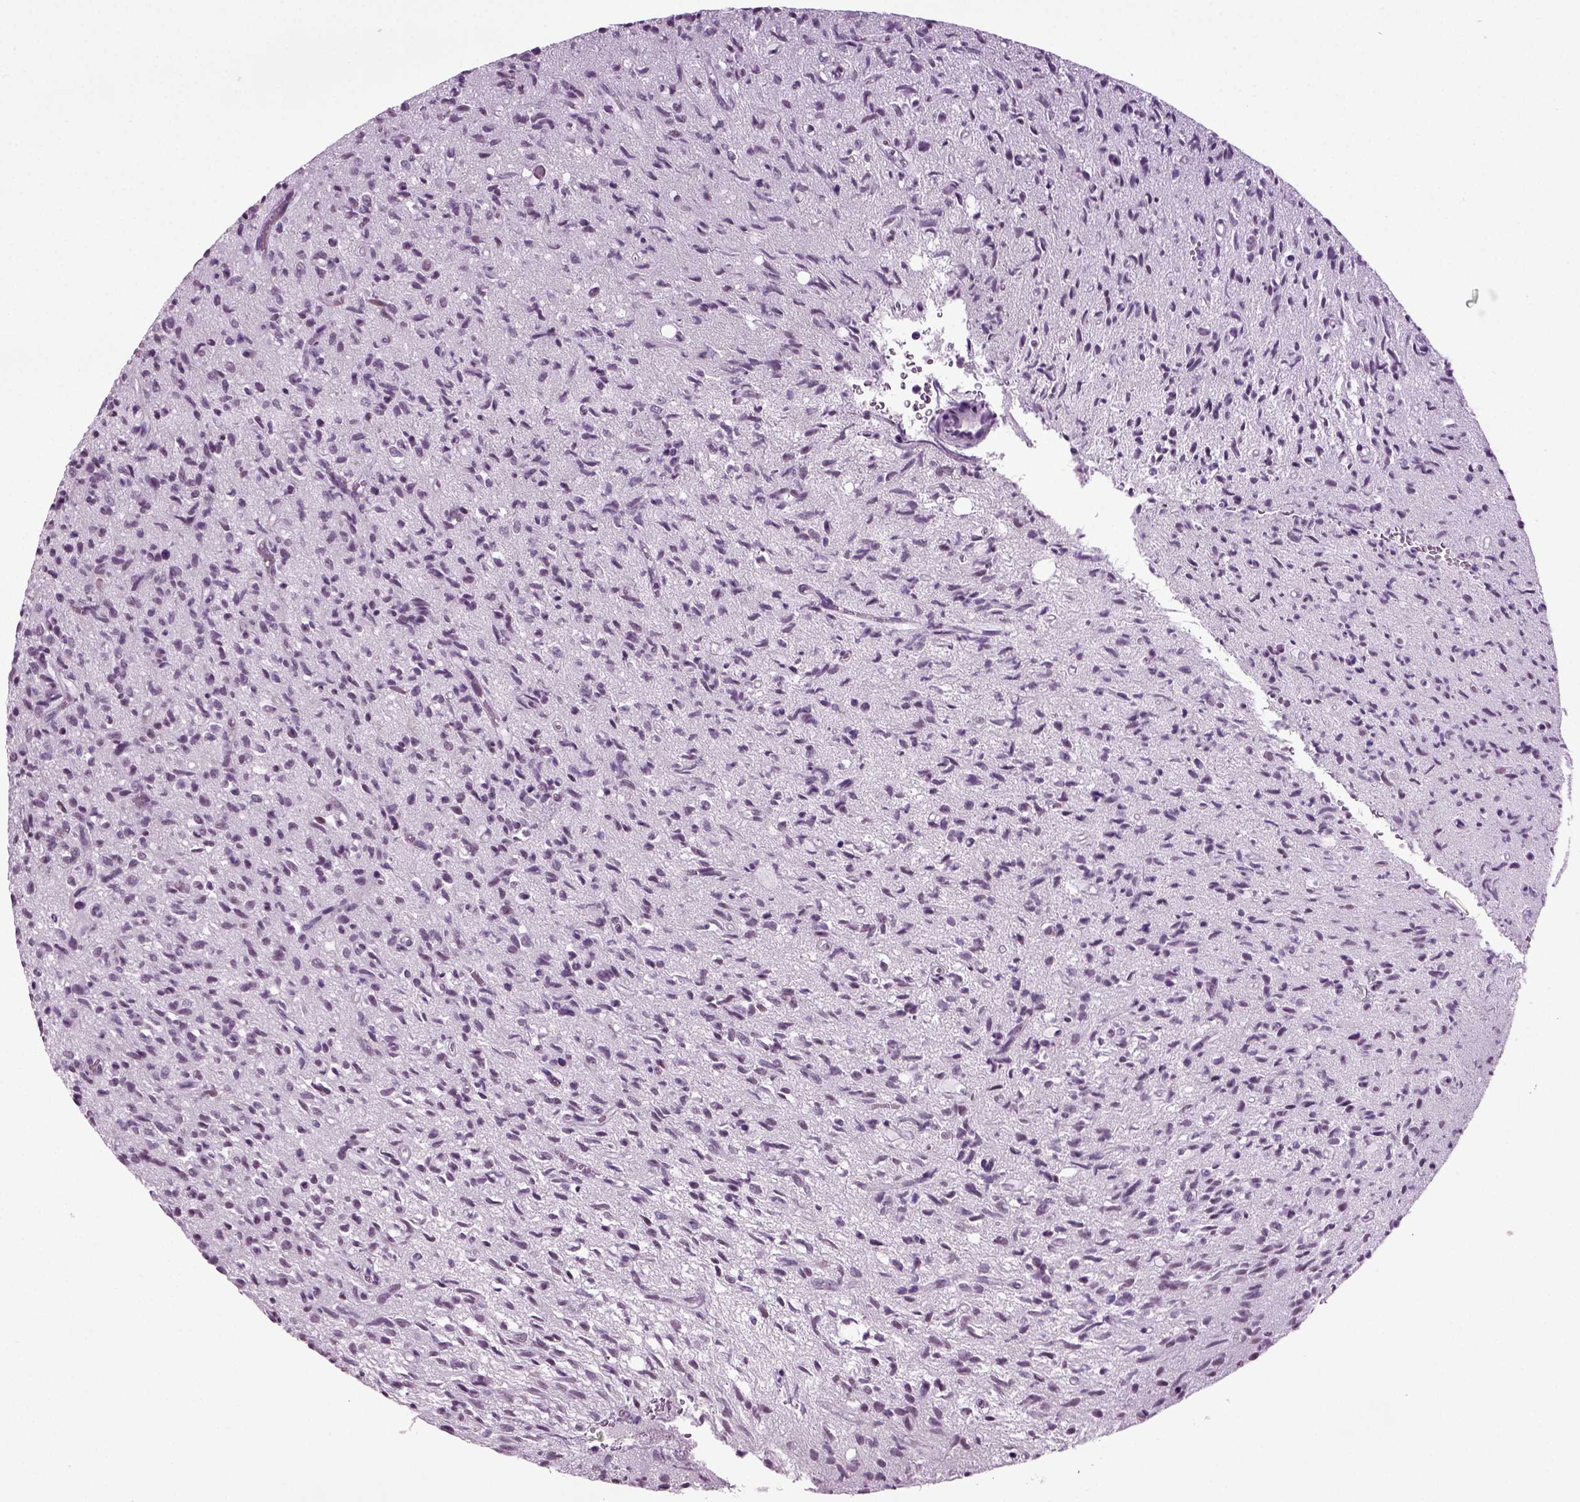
{"staining": {"intensity": "negative", "quantity": "none", "location": "none"}, "tissue": "glioma", "cell_type": "Tumor cells", "image_type": "cancer", "snomed": [{"axis": "morphology", "description": "Glioma, malignant, High grade"}, {"axis": "topography", "description": "Brain"}], "caption": "Glioma was stained to show a protein in brown. There is no significant expression in tumor cells.", "gene": "RFX3", "patient": {"sex": "male", "age": 64}}